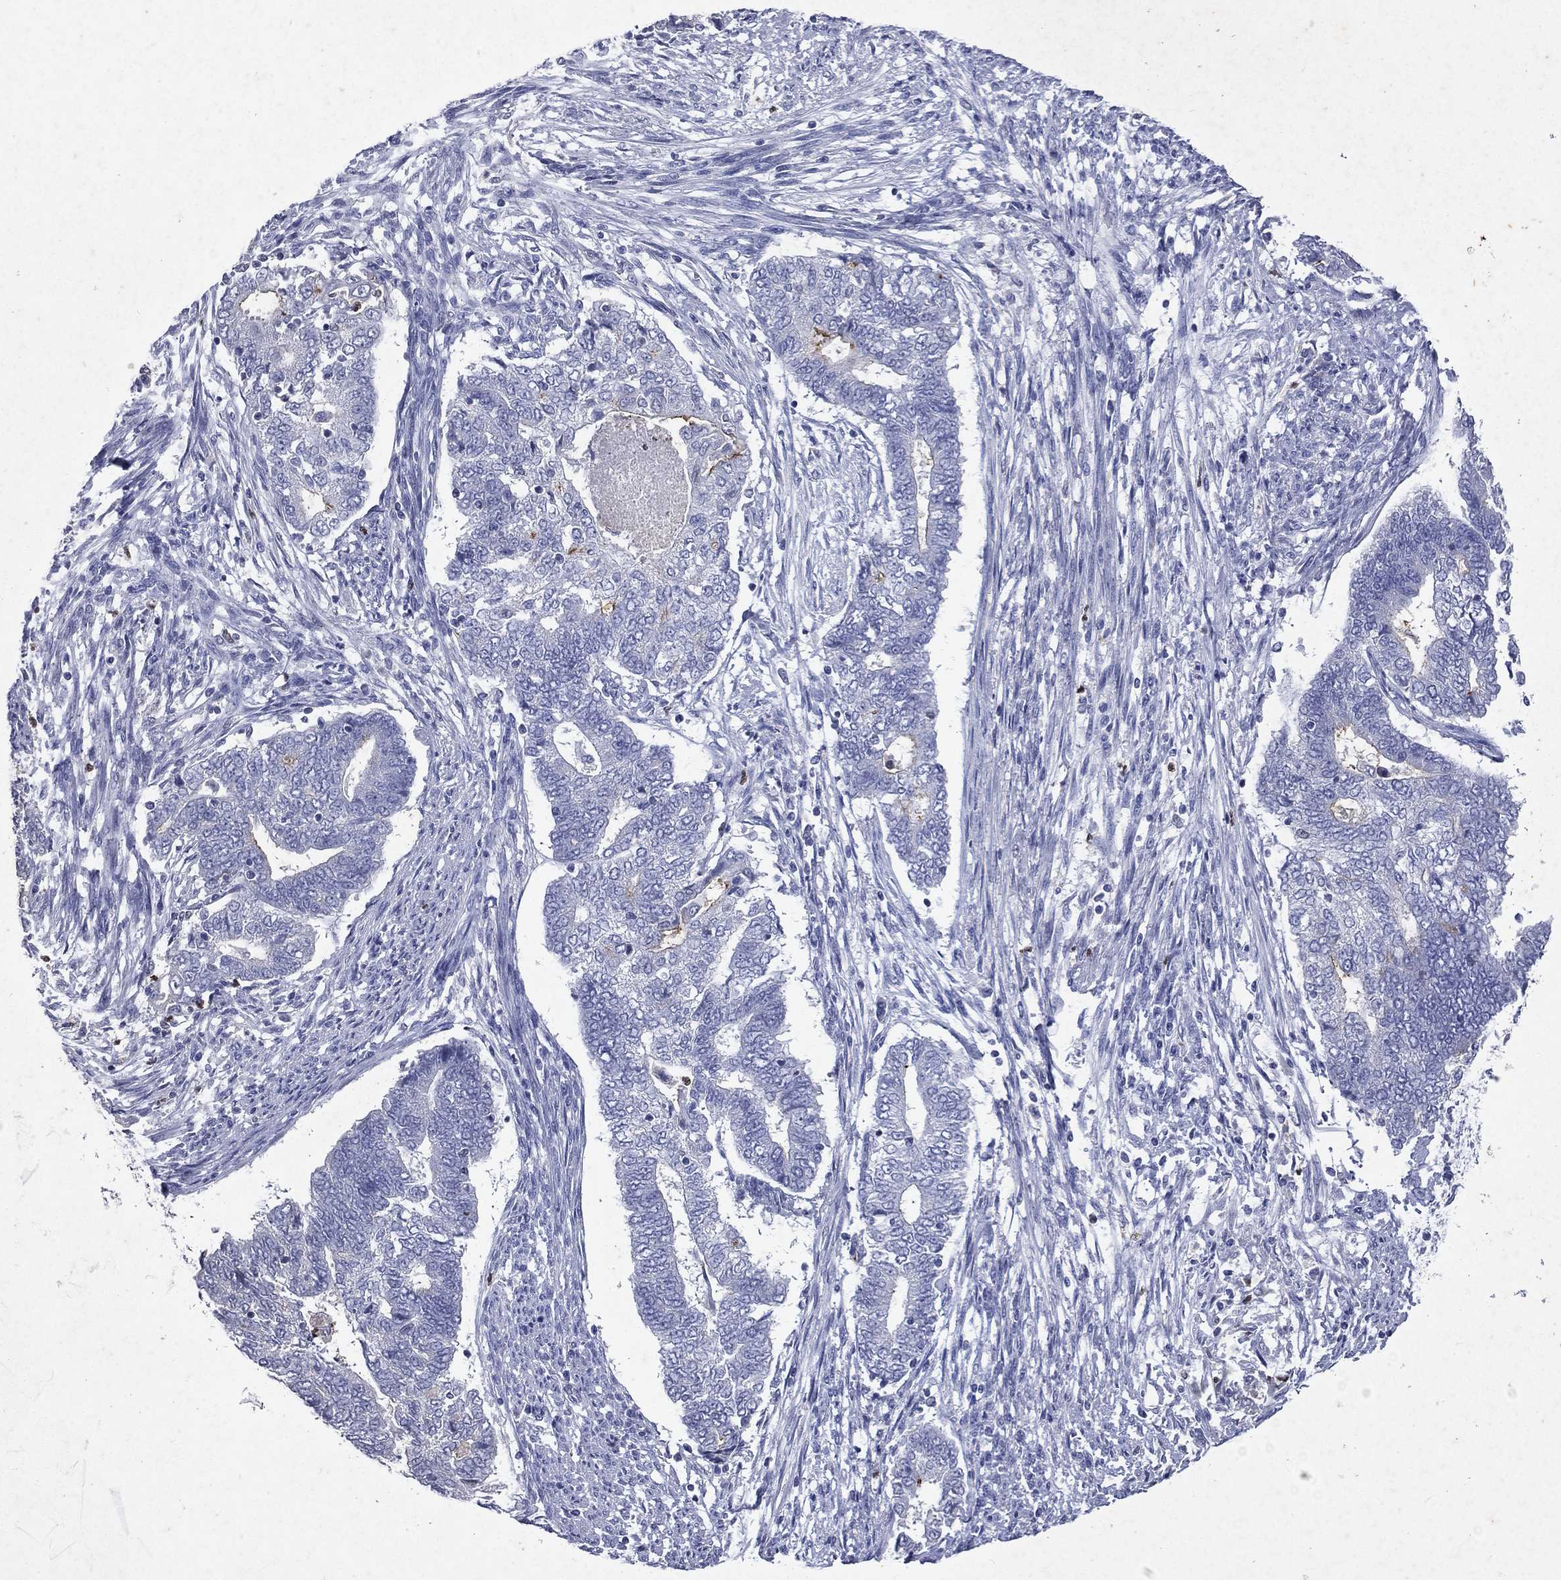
{"staining": {"intensity": "strong", "quantity": "<25%", "location": "cytoplasmic/membranous"}, "tissue": "endometrial cancer", "cell_type": "Tumor cells", "image_type": "cancer", "snomed": [{"axis": "morphology", "description": "Adenocarcinoma, NOS"}, {"axis": "topography", "description": "Endometrium"}], "caption": "Immunohistochemical staining of adenocarcinoma (endometrial) displays strong cytoplasmic/membranous protein staining in approximately <25% of tumor cells.", "gene": "SLC34A2", "patient": {"sex": "female", "age": 65}}